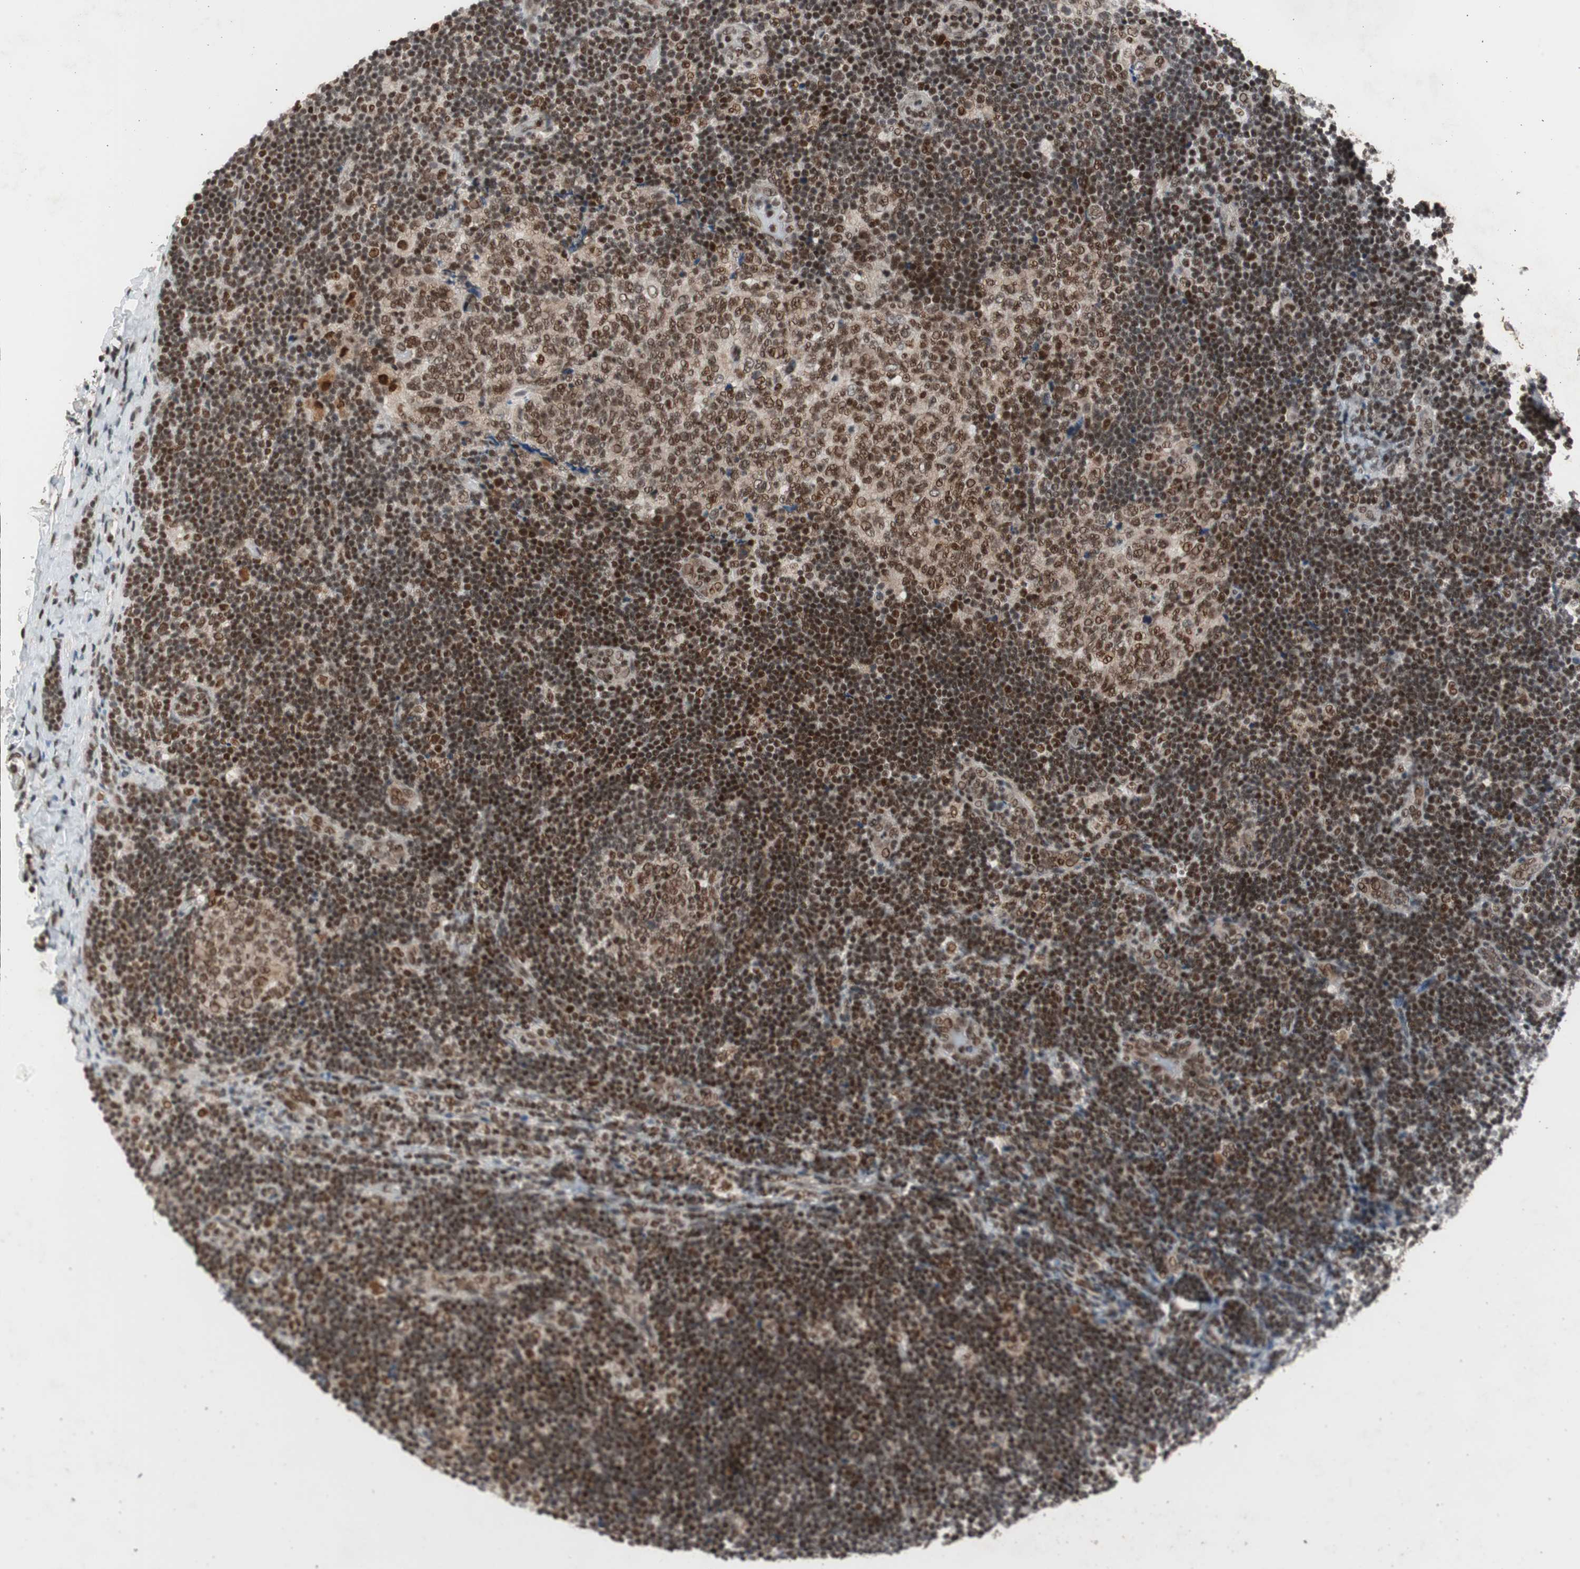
{"staining": {"intensity": "moderate", "quantity": ">75%", "location": "nuclear"}, "tissue": "lymph node", "cell_type": "Germinal center cells", "image_type": "normal", "snomed": [{"axis": "morphology", "description": "Normal tissue, NOS"}, {"axis": "topography", "description": "Lymph node"}], "caption": "Immunohistochemical staining of benign lymph node reveals moderate nuclear protein positivity in about >75% of germinal center cells. The staining was performed using DAB to visualize the protein expression in brown, while the nuclei were stained in blue with hematoxylin (Magnification: 20x).", "gene": "RPA1", "patient": {"sex": "female", "age": 14}}